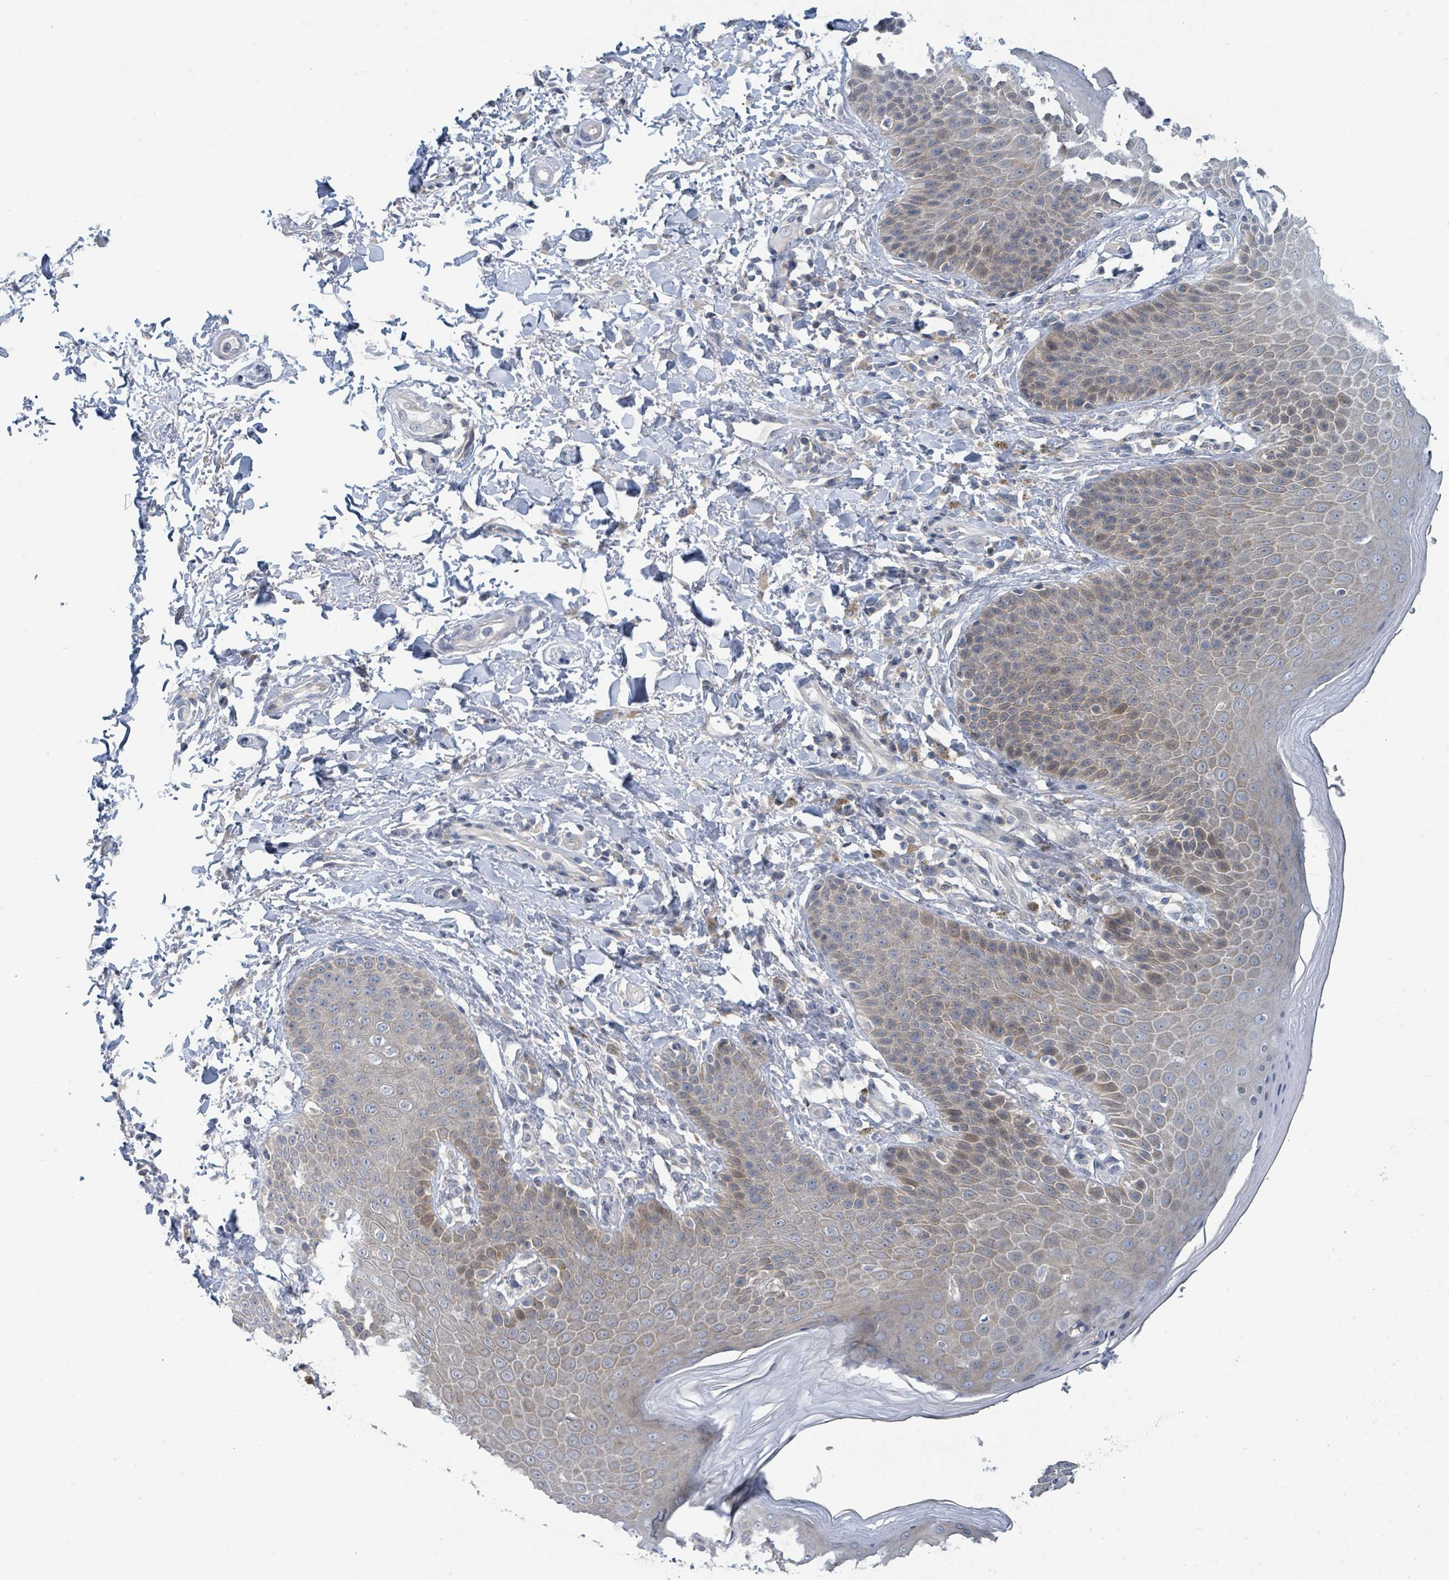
{"staining": {"intensity": "moderate", "quantity": "25%-75%", "location": "cytoplasmic/membranous"}, "tissue": "skin", "cell_type": "Epidermal cells", "image_type": "normal", "snomed": [{"axis": "morphology", "description": "Normal tissue, NOS"}, {"axis": "topography", "description": "Peripheral nerve tissue"}], "caption": "Protein staining reveals moderate cytoplasmic/membranous staining in approximately 25%-75% of epidermal cells in unremarkable skin. Using DAB (3,3'-diaminobenzidine) (brown) and hematoxylin (blue) stains, captured at high magnification using brightfield microscopy.", "gene": "ANKRD55", "patient": {"sex": "male", "age": 51}}